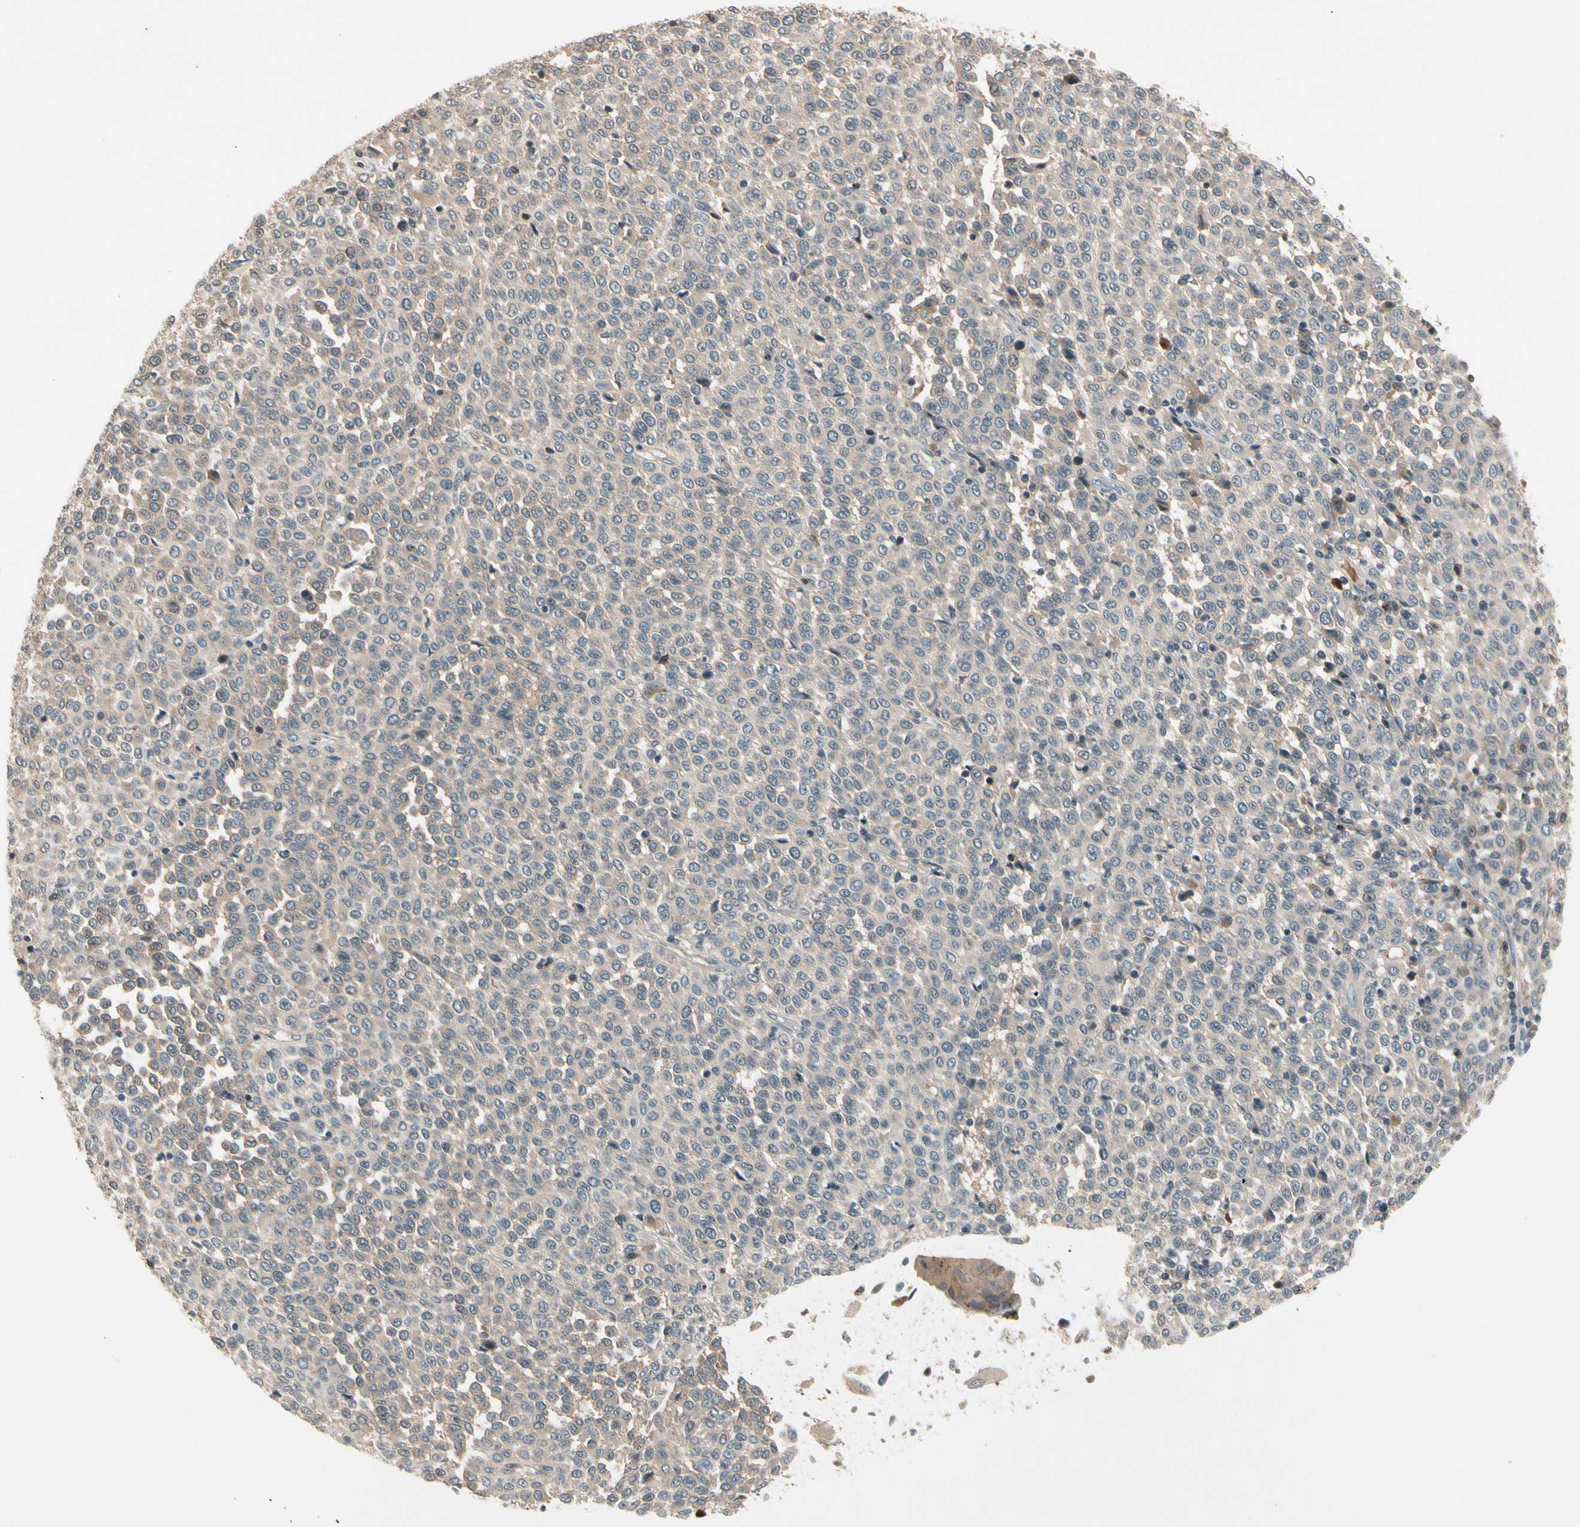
{"staining": {"intensity": "weak", "quantity": "<25%", "location": "cytoplasmic/membranous"}, "tissue": "melanoma", "cell_type": "Tumor cells", "image_type": "cancer", "snomed": [{"axis": "morphology", "description": "Malignant melanoma, Metastatic site"}, {"axis": "topography", "description": "Pancreas"}], "caption": "Protein analysis of malignant melanoma (metastatic site) shows no significant expression in tumor cells.", "gene": "CCL4", "patient": {"sex": "female", "age": 30}}